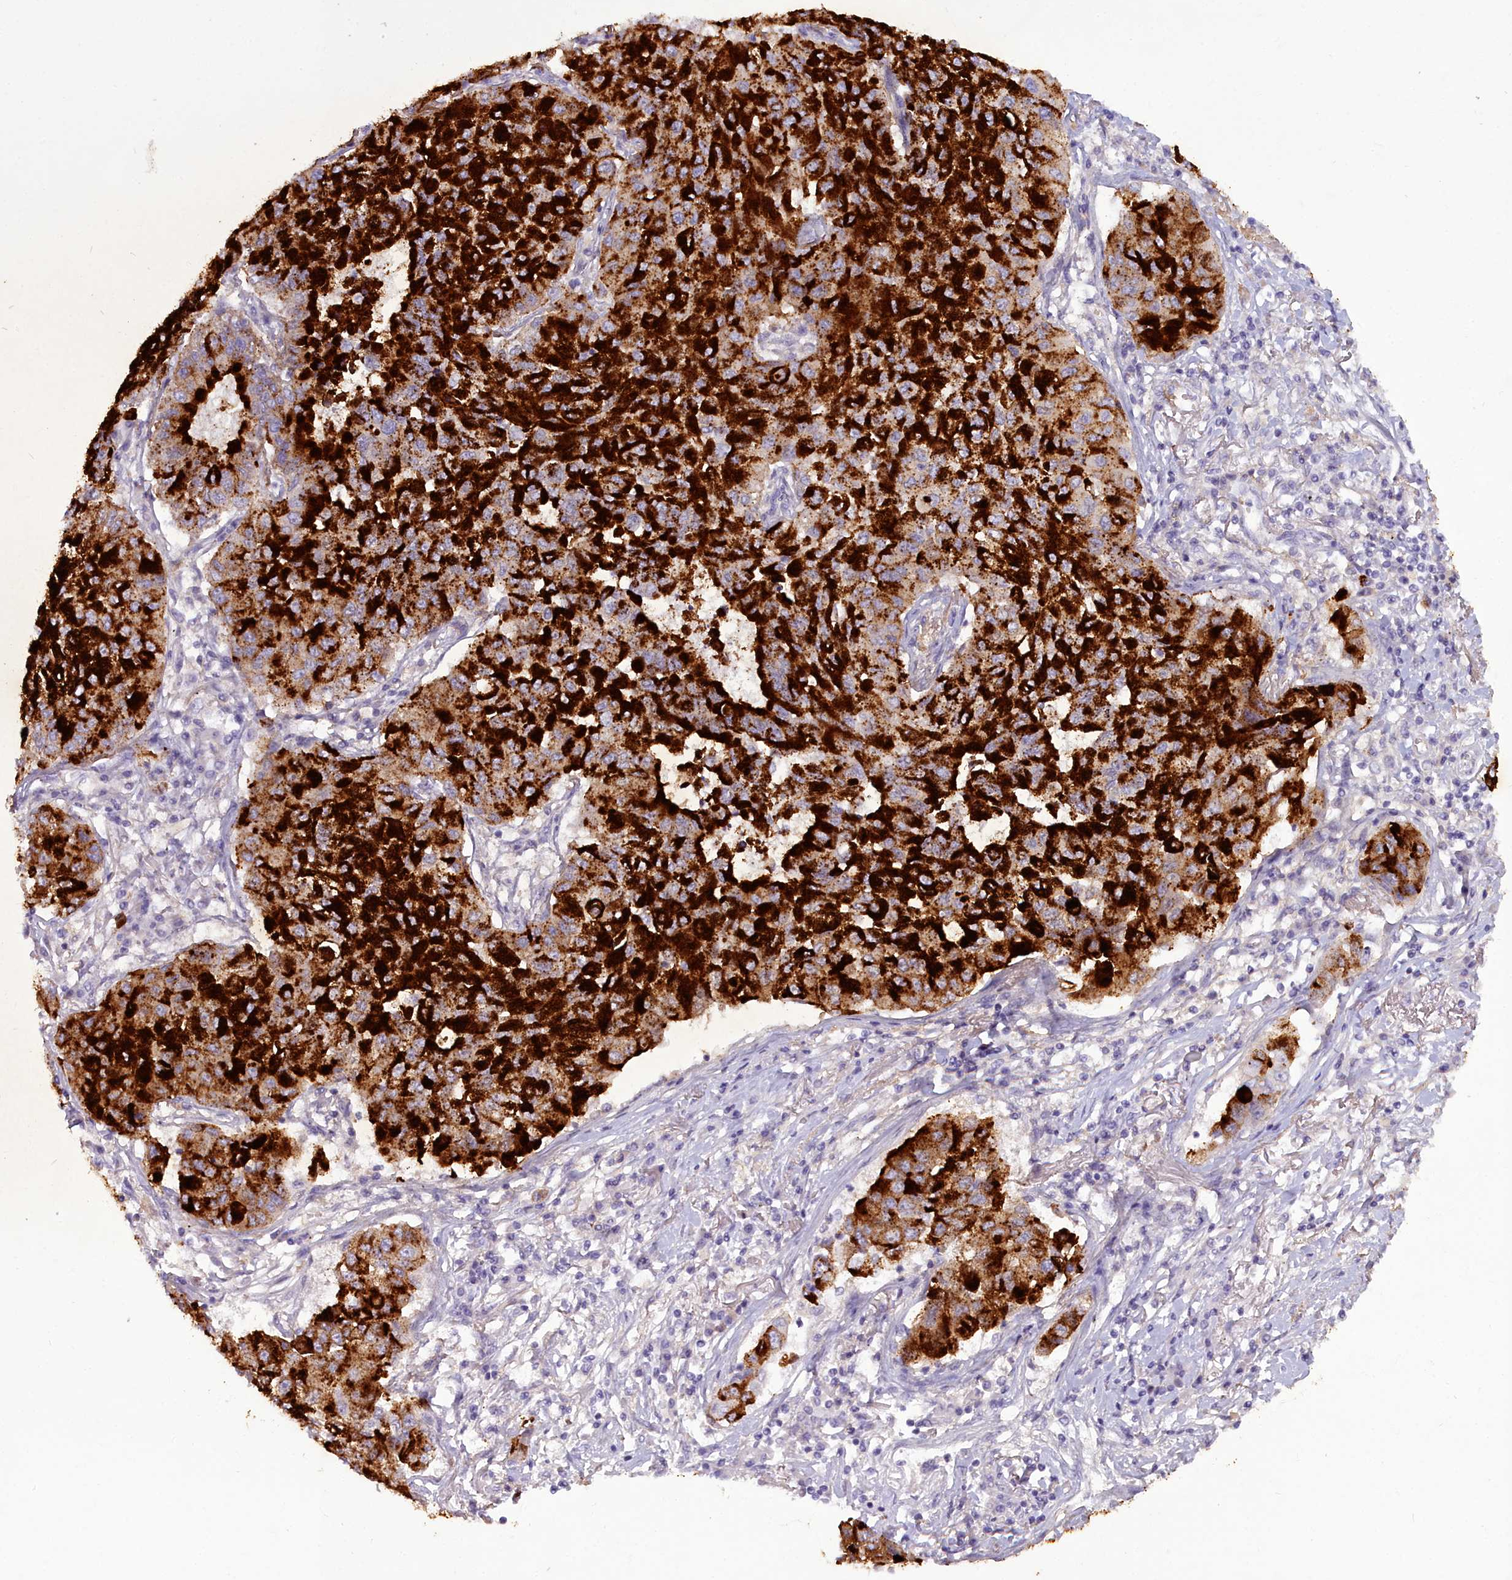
{"staining": {"intensity": "strong", "quantity": ">75%", "location": "cytoplasmic/membranous"}, "tissue": "lung cancer", "cell_type": "Tumor cells", "image_type": "cancer", "snomed": [{"axis": "morphology", "description": "Squamous cell carcinoma, NOS"}, {"axis": "topography", "description": "Lung"}], "caption": "Immunohistochemical staining of lung squamous cell carcinoma exhibits high levels of strong cytoplasmic/membranous positivity in about >75% of tumor cells. (DAB (3,3'-diaminobenzidine) IHC with brightfield microscopy, high magnification).", "gene": "OSTN", "patient": {"sex": "male", "age": 74}}